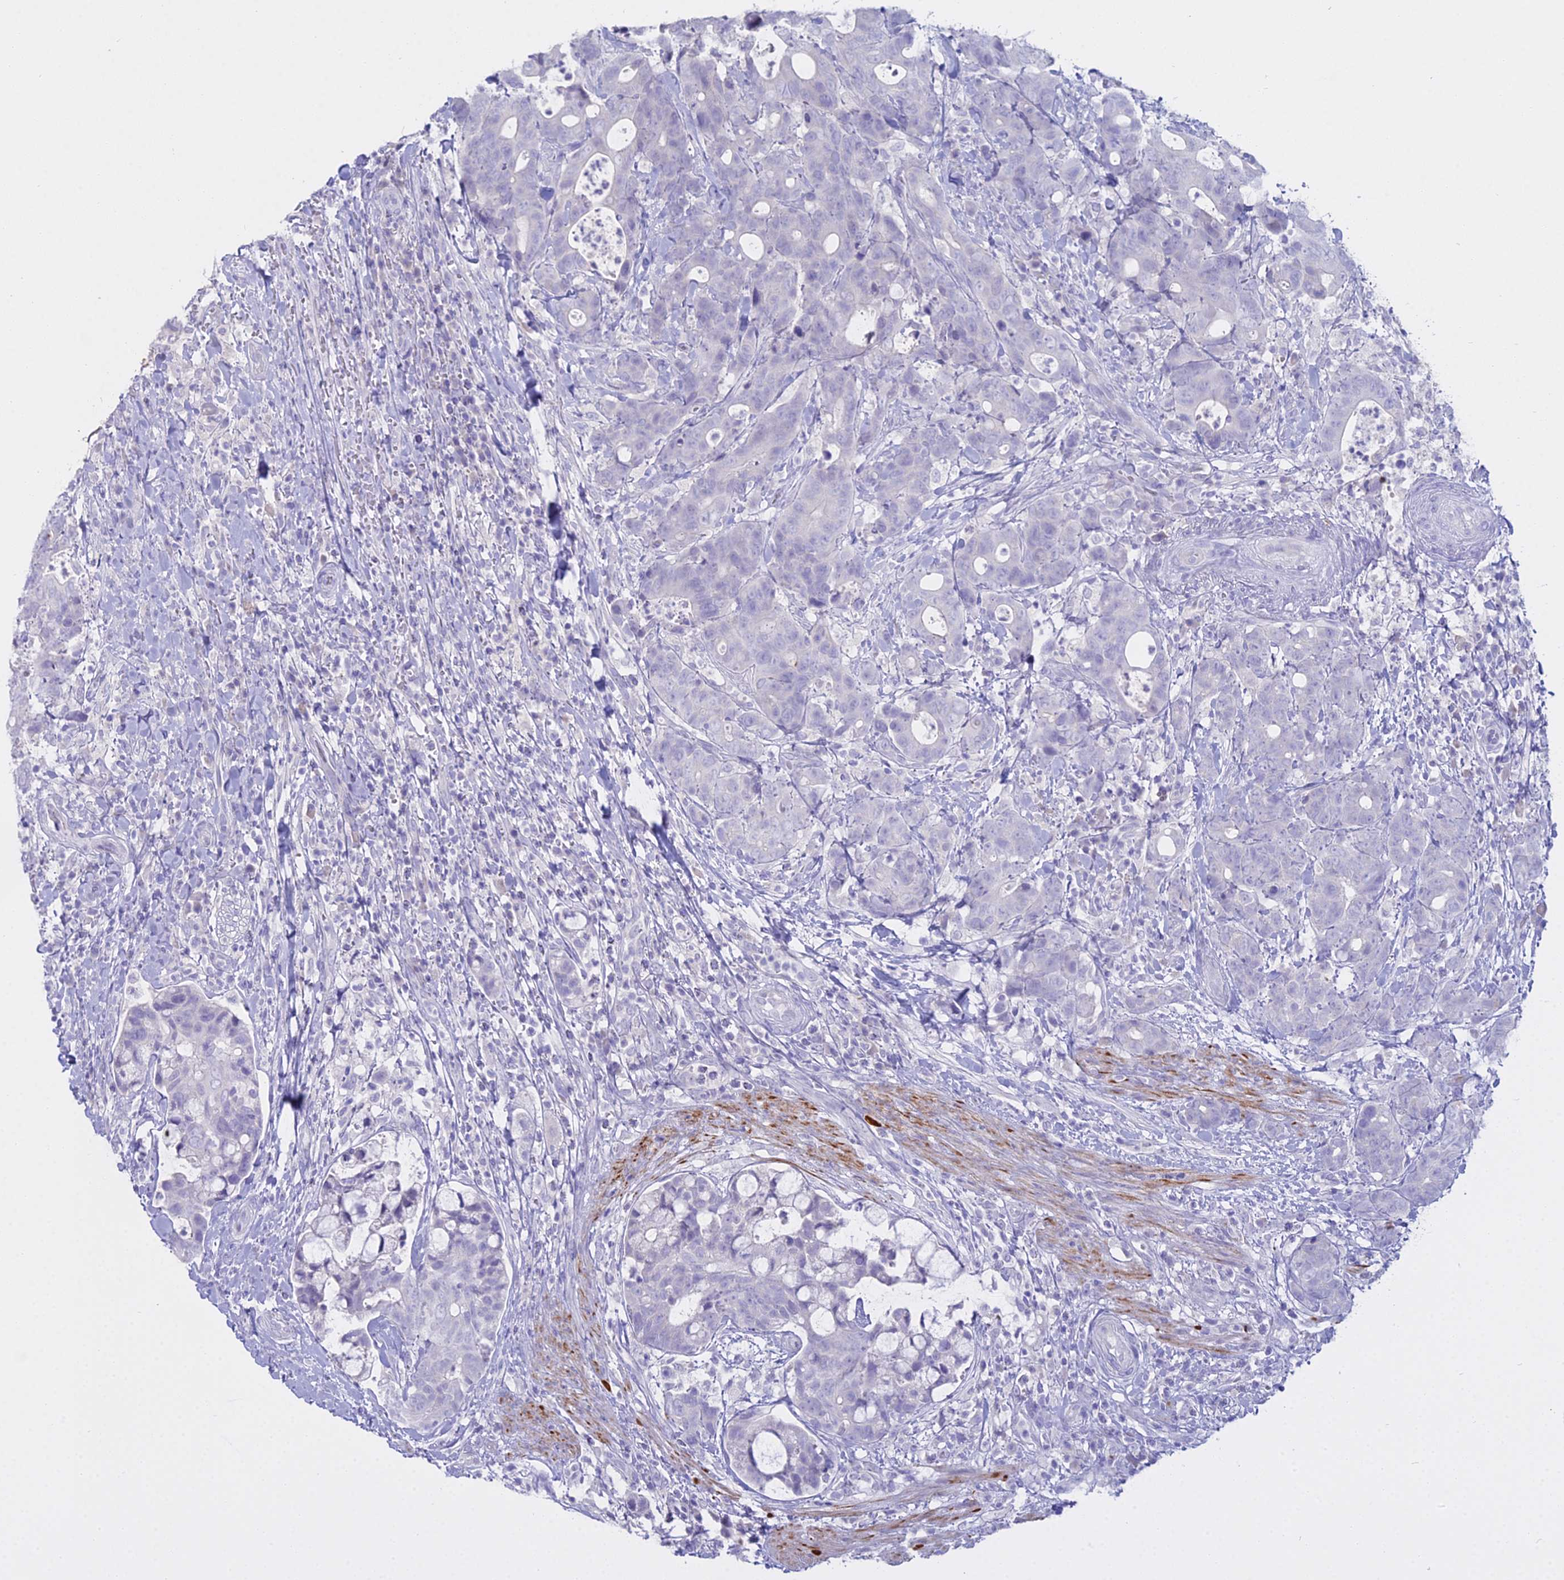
{"staining": {"intensity": "negative", "quantity": "none", "location": "none"}, "tissue": "colorectal cancer", "cell_type": "Tumor cells", "image_type": "cancer", "snomed": [{"axis": "morphology", "description": "Adenocarcinoma, NOS"}, {"axis": "topography", "description": "Colon"}], "caption": "There is no significant positivity in tumor cells of colorectal cancer (adenocarcinoma). (DAB (3,3'-diaminobenzidine) IHC, high magnification).", "gene": "ALPP", "patient": {"sex": "female", "age": 82}}